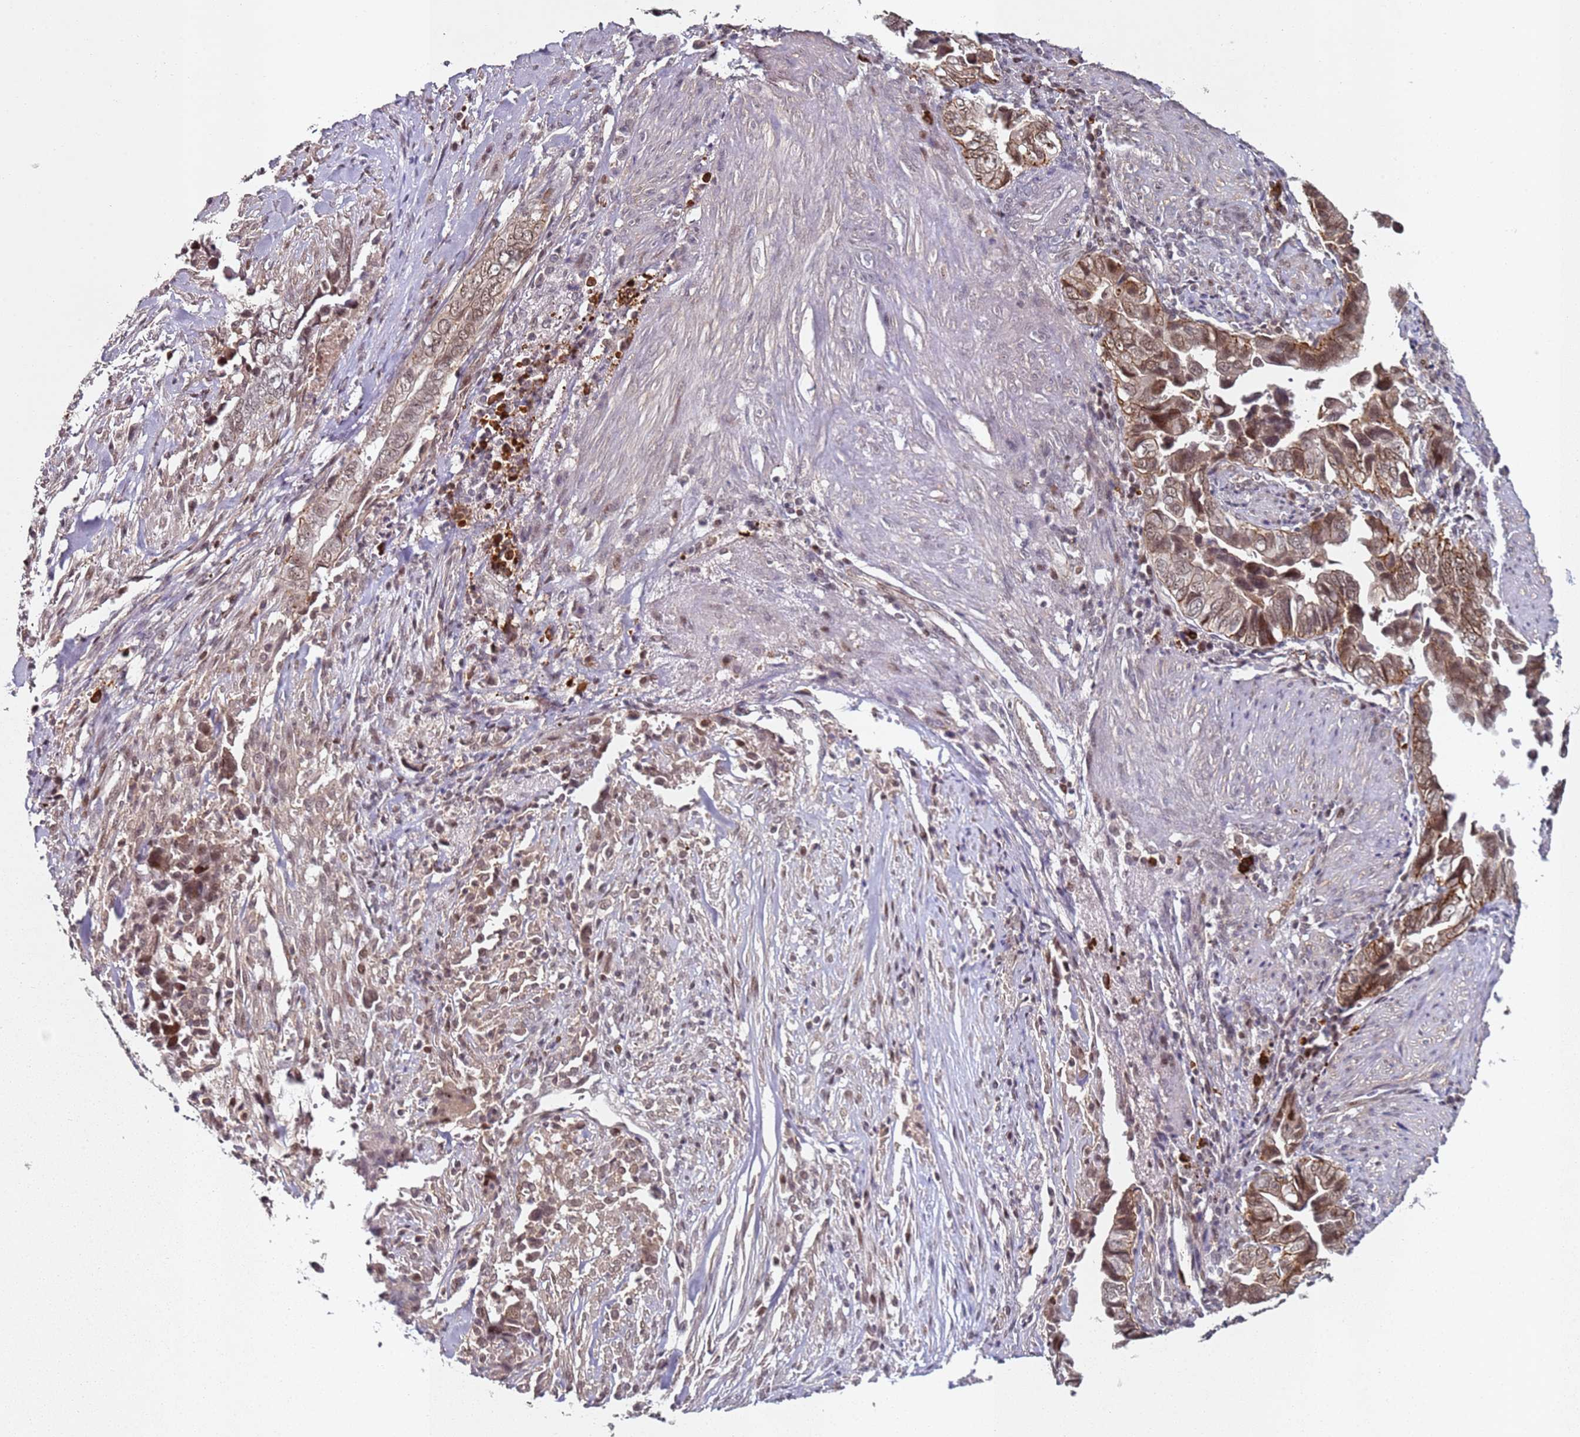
{"staining": {"intensity": "moderate", "quantity": ">75%", "location": "cytoplasmic/membranous,nuclear"}, "tissue": "liver cancer", "cell_type": "Tumor cells", "image_type": "cancer", "snomed": [{"axis": "morphology", "description": "Cholangiocarcinoma"}, {"axis": "topography", "description": "Liver"}], "caption": "Human cholangiocarcinoma (liver) stained with a brown dye reveals moderate cytoplasmic/membranous and nuclear positive expression in about >75% of tumor cells.", "gene": "ATF6B", "patient": {"sex": "female", "age": 79}}